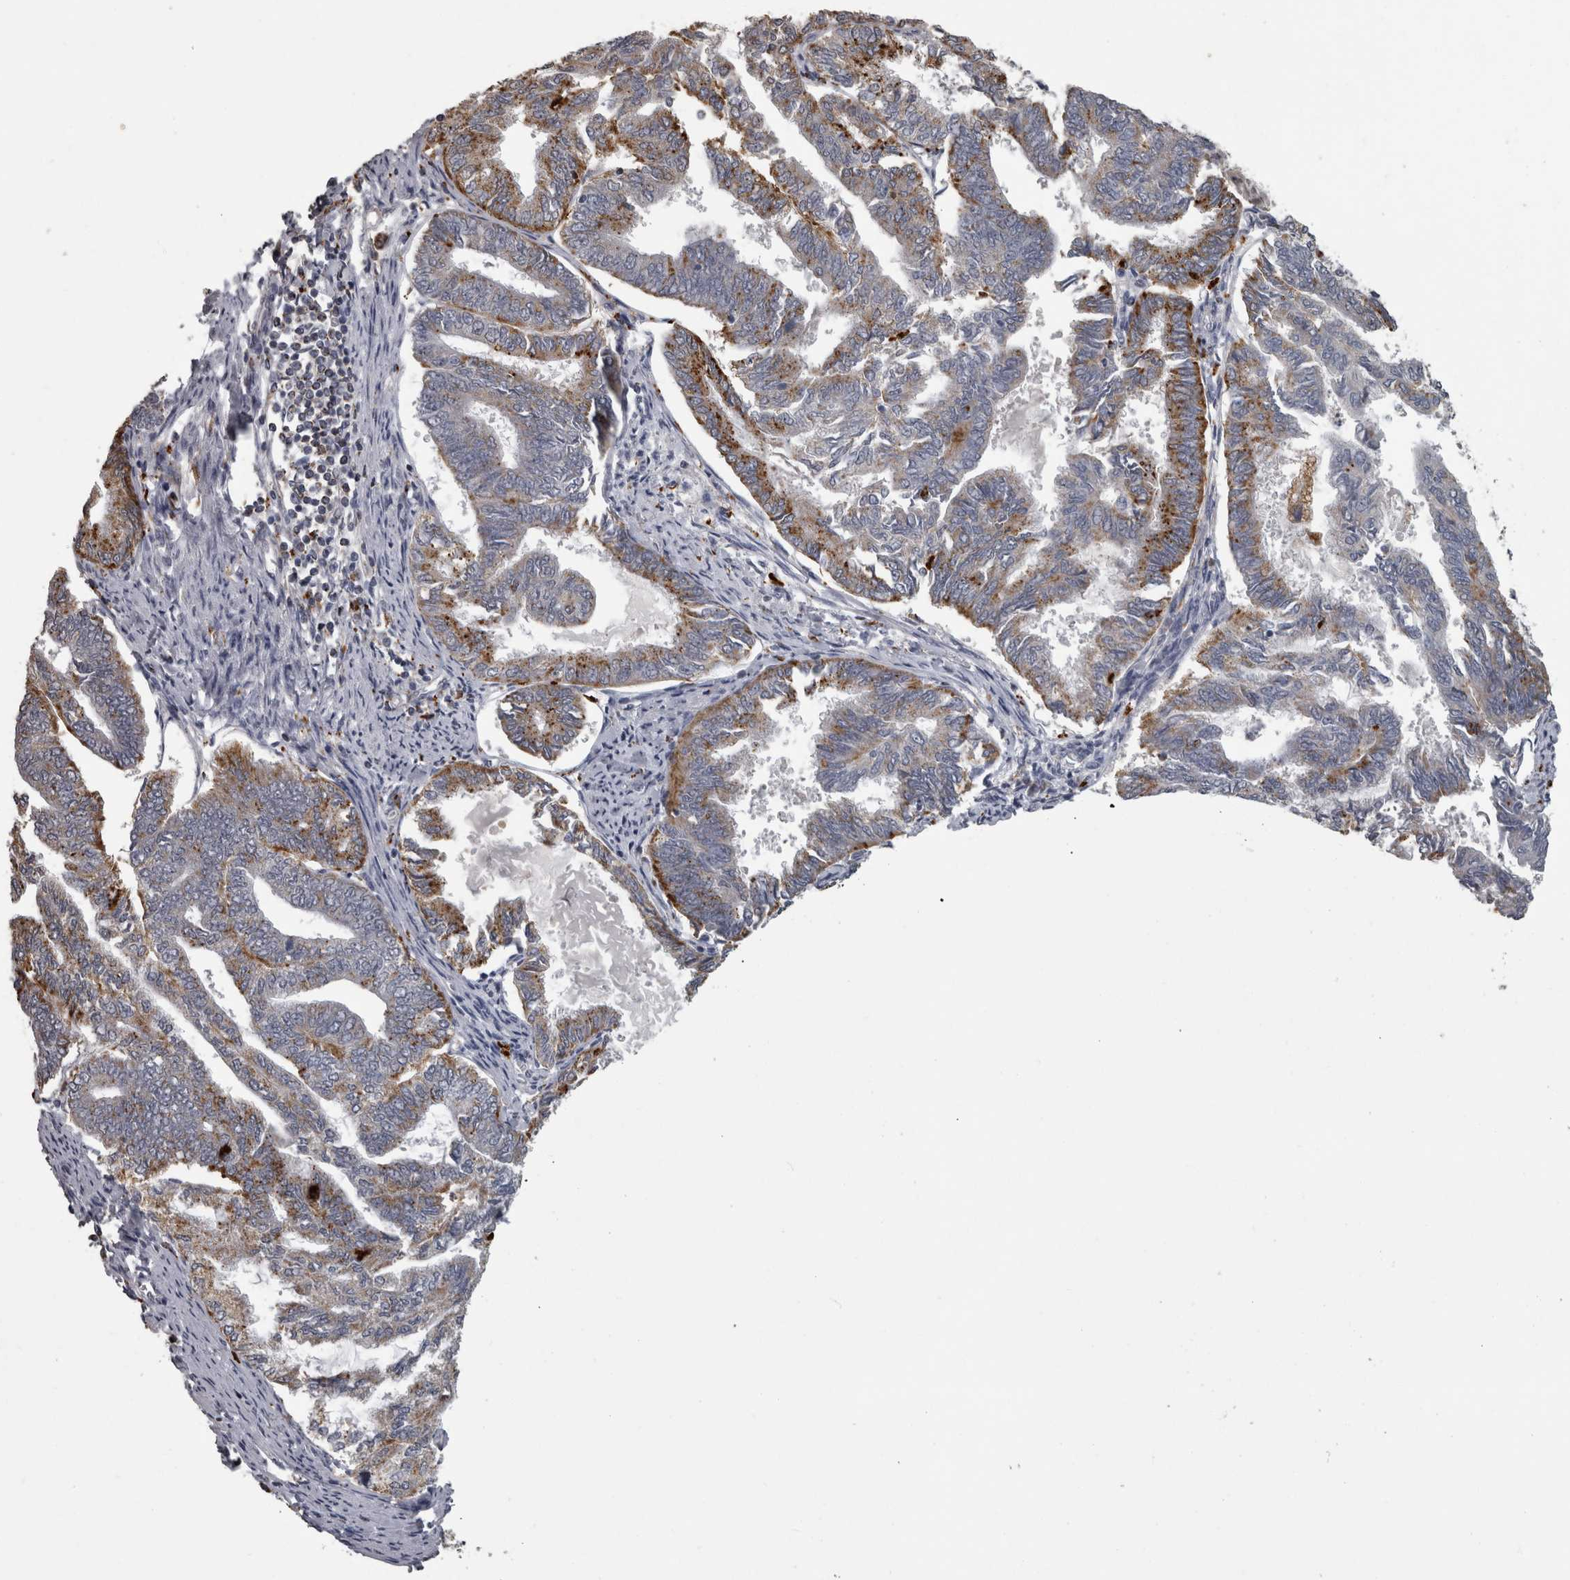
{"staining": {"intensity": "moderate", "quantity": "25%-75%", "location": "cytoplasmic/membranous"}, "tissue": "endometrial cancer", "cell_type": "Tumor cells", "image_type": "cancer", "snomed": [{"axis": "morphology", "description": "Adenocarcinoma, NOS"}, {"axis": "topography", "description": "Endometrium"}], "caption": "Brown immunohistochemical staining in human endometrial adenocarcinoma shows moderate cytoplasmic/membranous staining in about 25%-75% of tumor cells. Immunohistochemistry (ihc) stains the protein of interest in brown and the nuclei are stained blue.", "gene": "NAAA", "patient": {"sex": "female", "age": 86}}